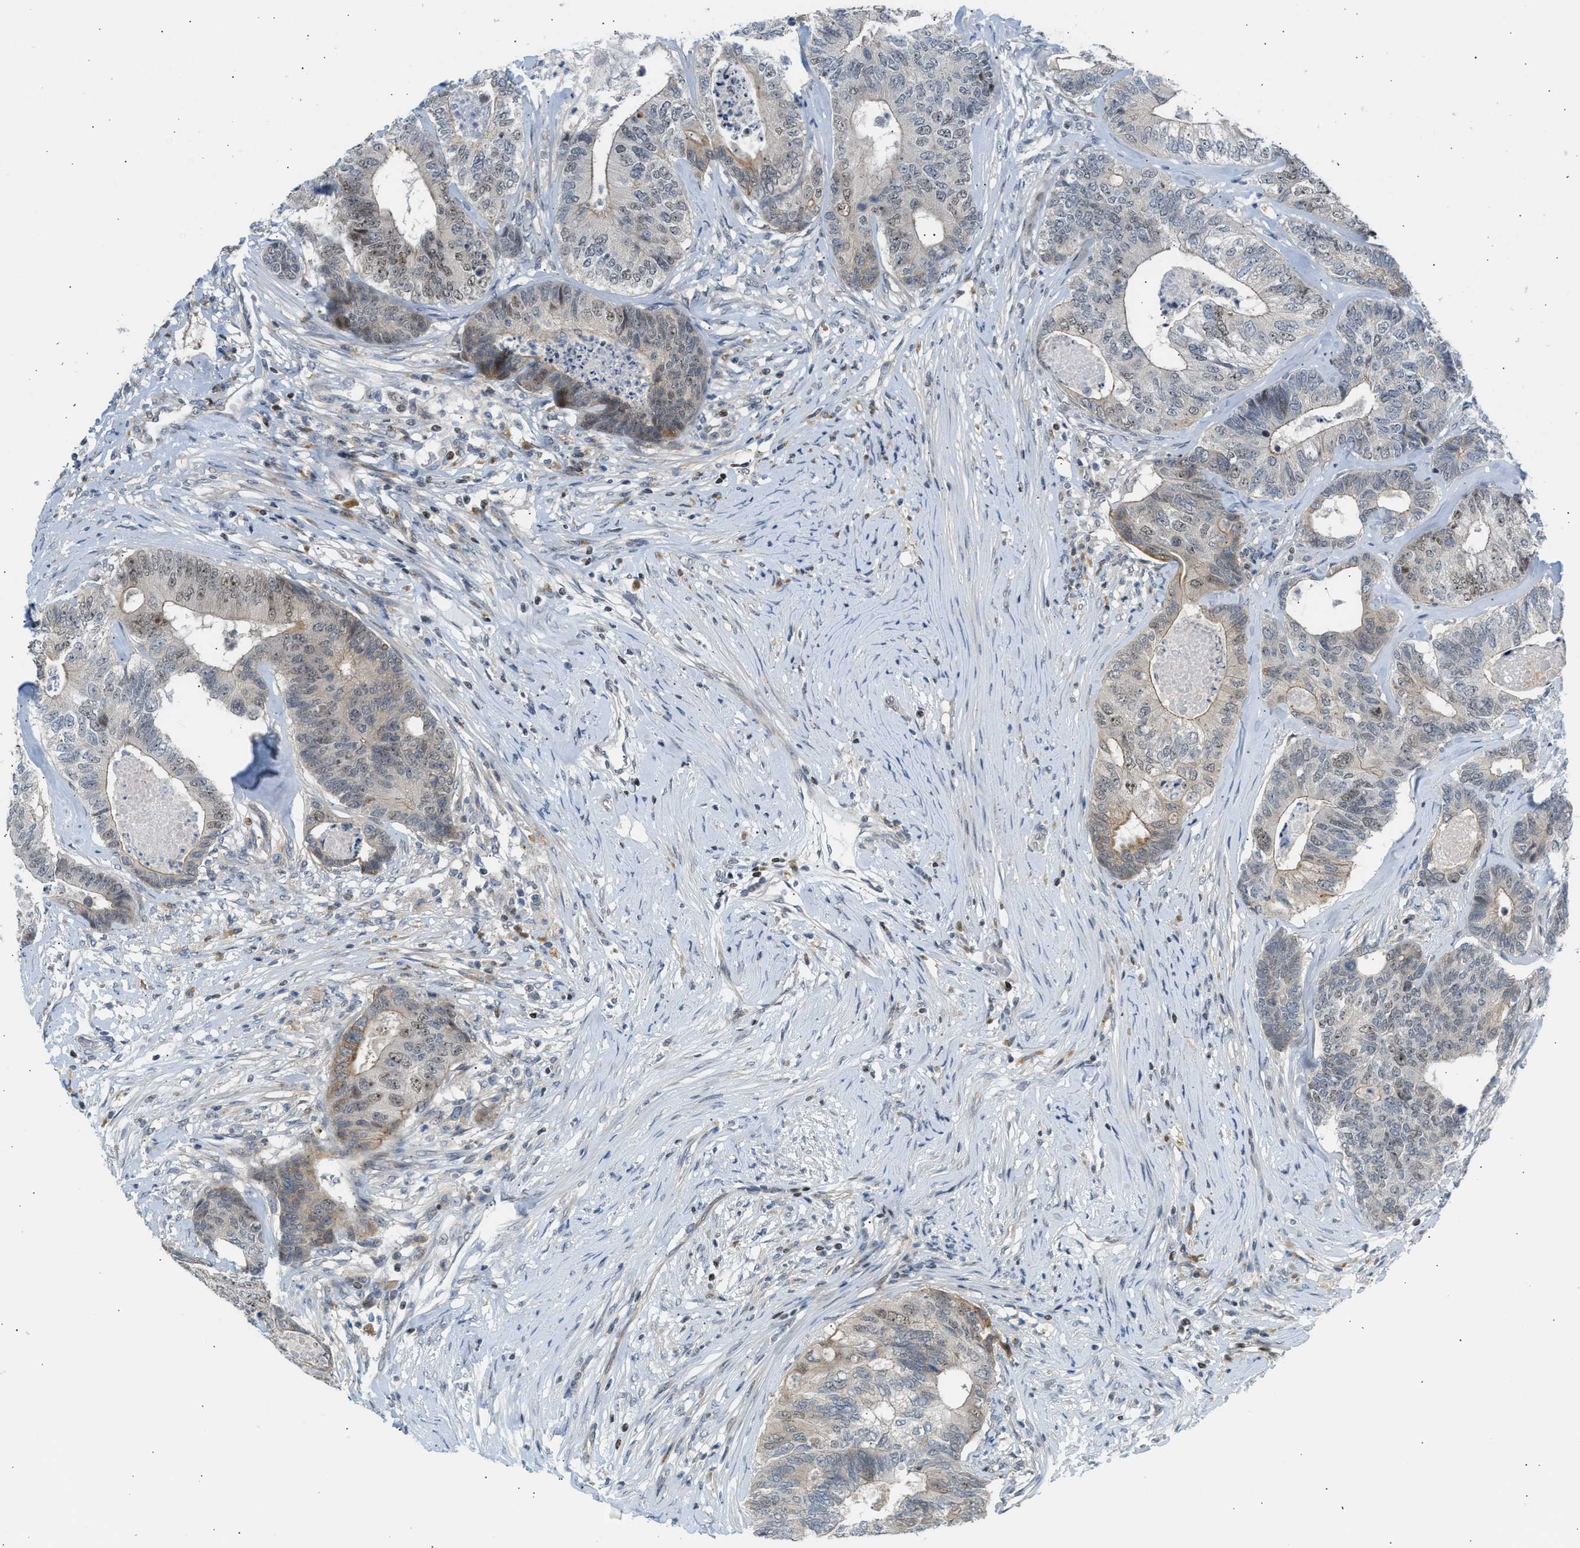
{"staining": {"intensity": "weak", "quantity": "25%-75%", "location": "cytoplasmic/membranous,nuclear"}, "tissue": "colorectal cancer", "cell_type": "Tumor cells", "image_type": "cancer", "snomed": [{"axis": "morphology", "description": "Adenocarcinoma, NOS"}, {"axis": "topography", "description": "Colon"}], "caption": "Protein expression analysis of colorectal cancer (adenocarcinoma) exhibits weak cytoplasmic/membranous and nuclear staining in about 25%-75% of tumor cells. Using DAB (3,3'-diaminobenzidine) (brown) and hematoxylin (blue) stains, captured at high magnification using brightfield microscopy.", "gene": "NPS", "patient": {"sex": "female", "age": 67}}